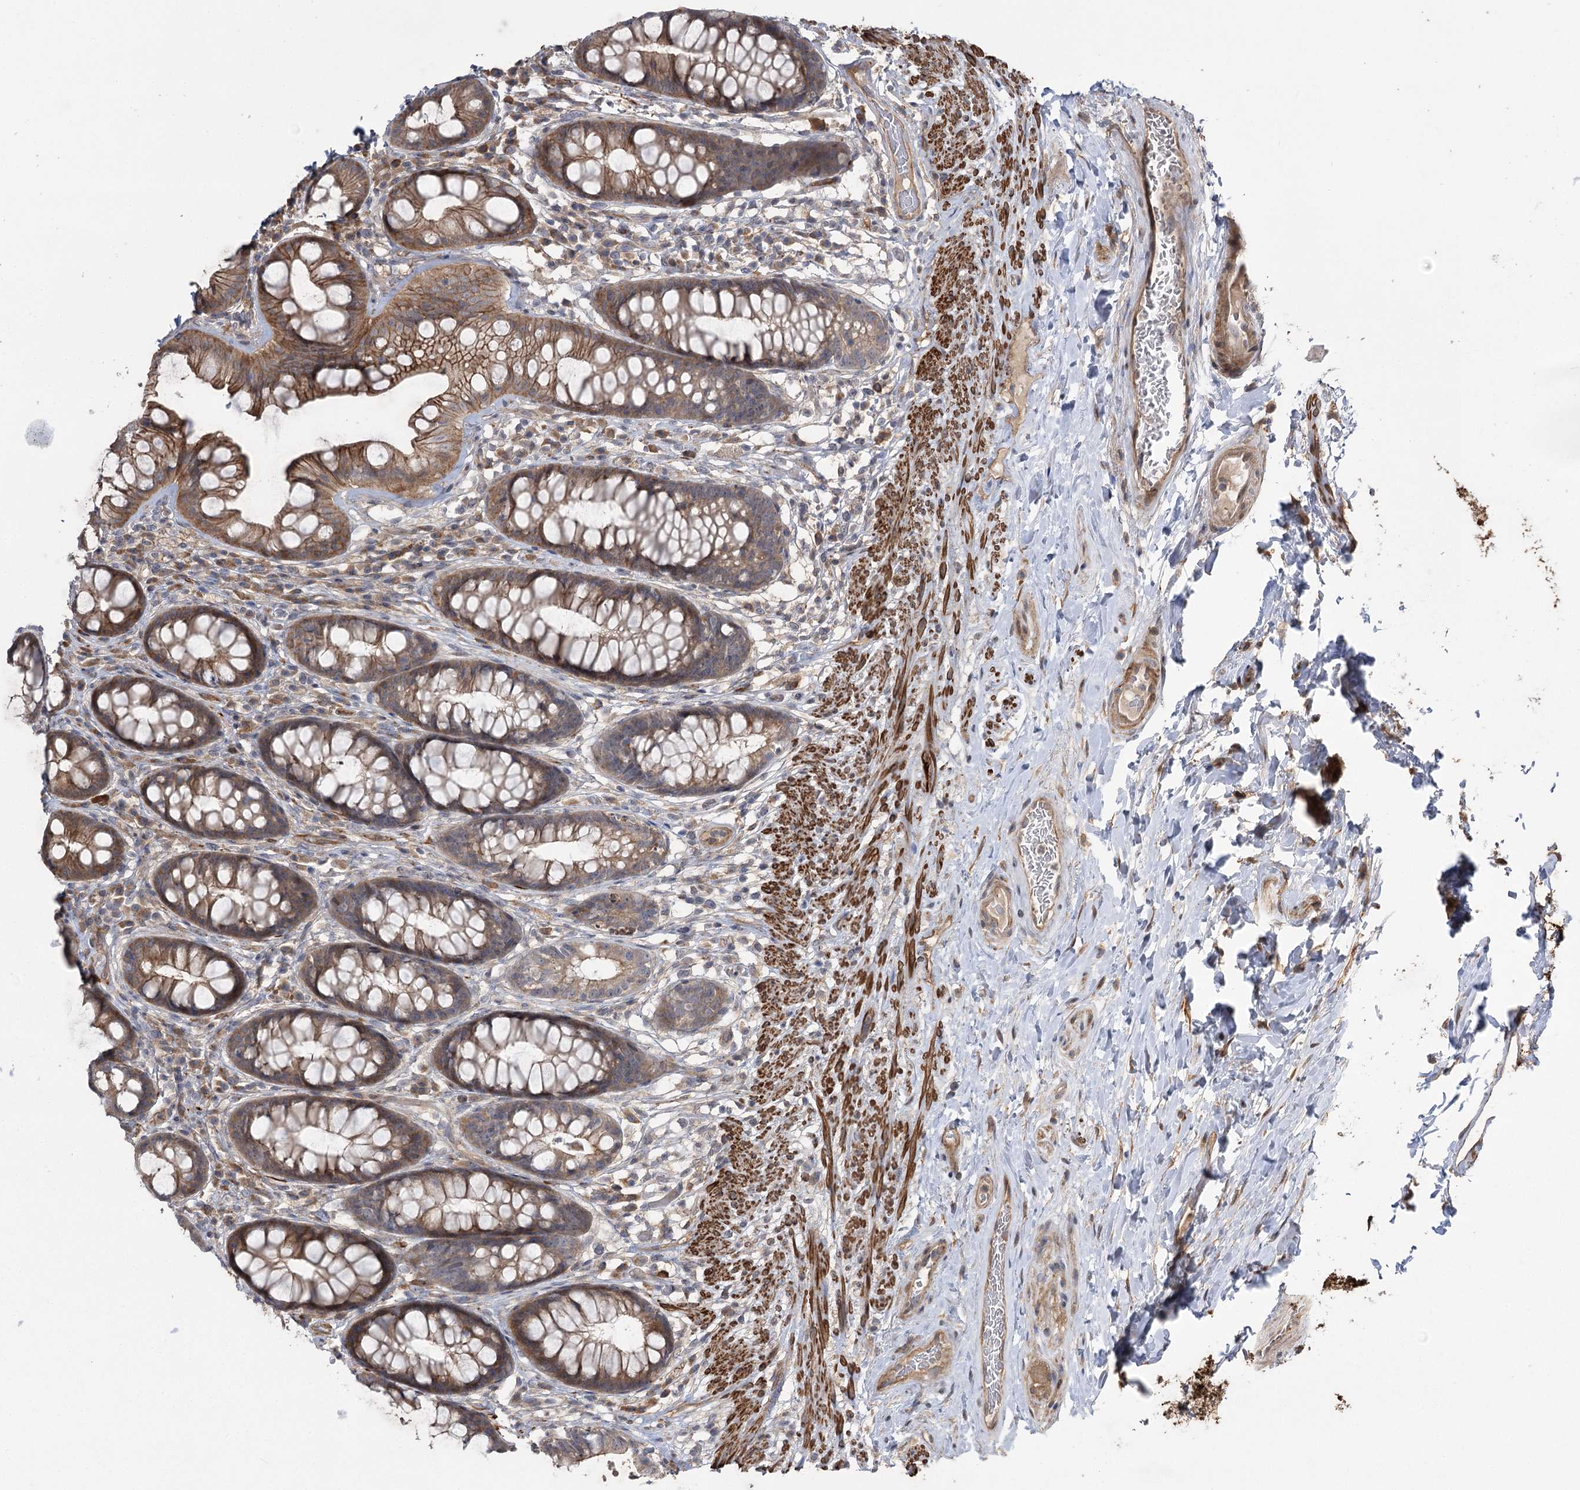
{"staining": {"intensity": "moderate", "quantity": ">75%", "location": "cytoplasmic/membranous"}, "tissue": "rectum", "cell_type": "Glandular cells", "image_type": "normal", "snomed": [{"axis": "morphology", "description": "Normal tissue, NOS"}, {"axis": "topography", "description": "Rectum"}], "caption": "This is a photomicrograph of IHC staining of normal rectum, which shows moderate expression in the cytoplasmic/membranous of glandular cells.", "gene": "KCNN2", "patient": {"sex": "male", "age": 74}}